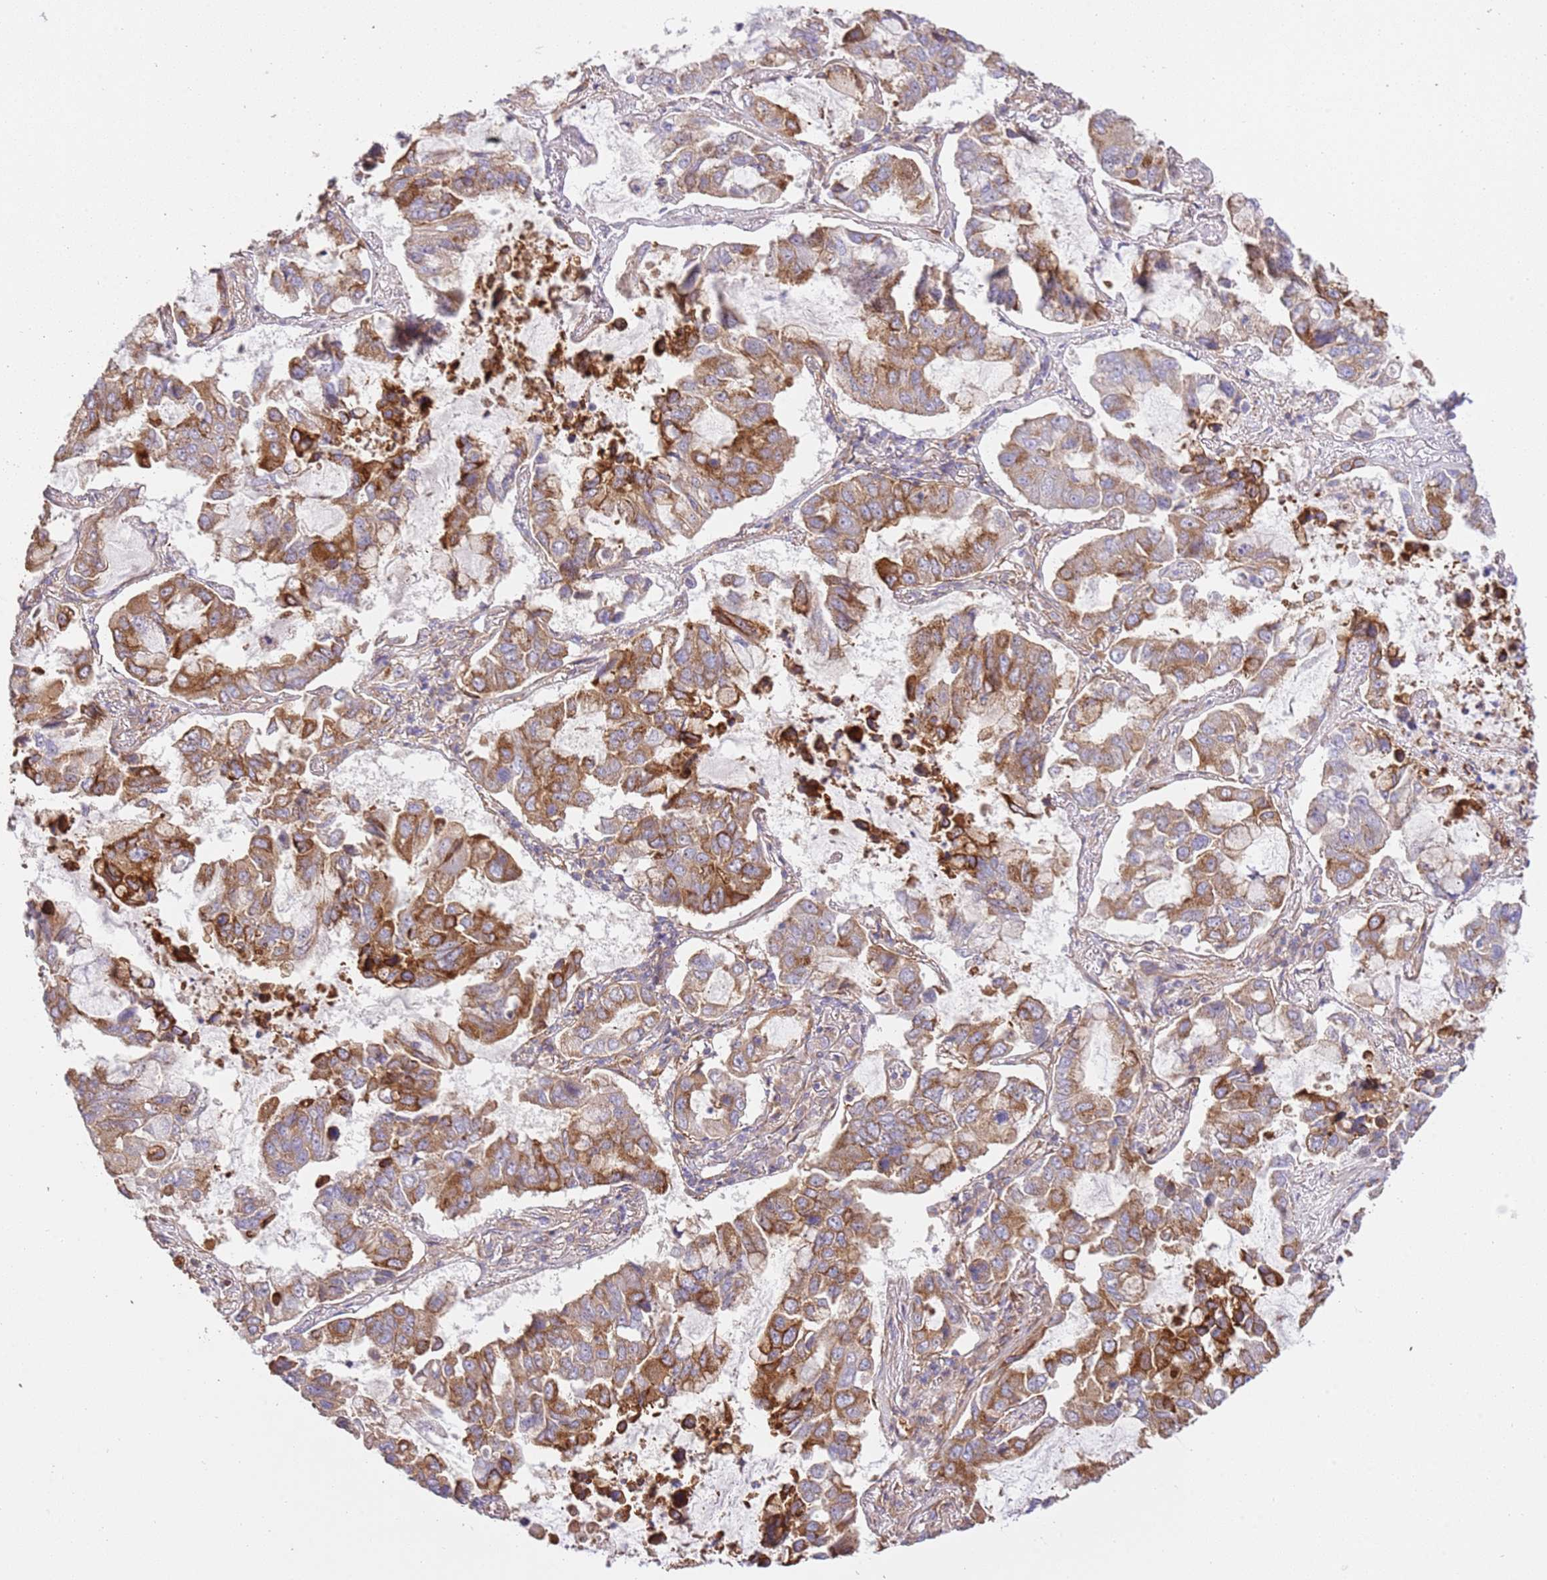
{"staining": {"intensity": "strong", "quantity": "25%-75%", "location": "cytoplasmic/membranous"}, "tissue": "lung cancer", "cell_type": "Tumor cells", "image_type": "cancer", "snomed": [{"axis": "morphology", "description": "Adenocarcinoma, NOS"}, {"axis": "topography", "description": "Lung"}], "caption": "There is high levels of strong cytoplasmic/membranous expression in tumor cells of adenocarcinoma (lung), as demonstrated by immunohistochemical staining (brown color).", "gene": "ZBTB39", "patient": {"sex": "male", "age": 64}}